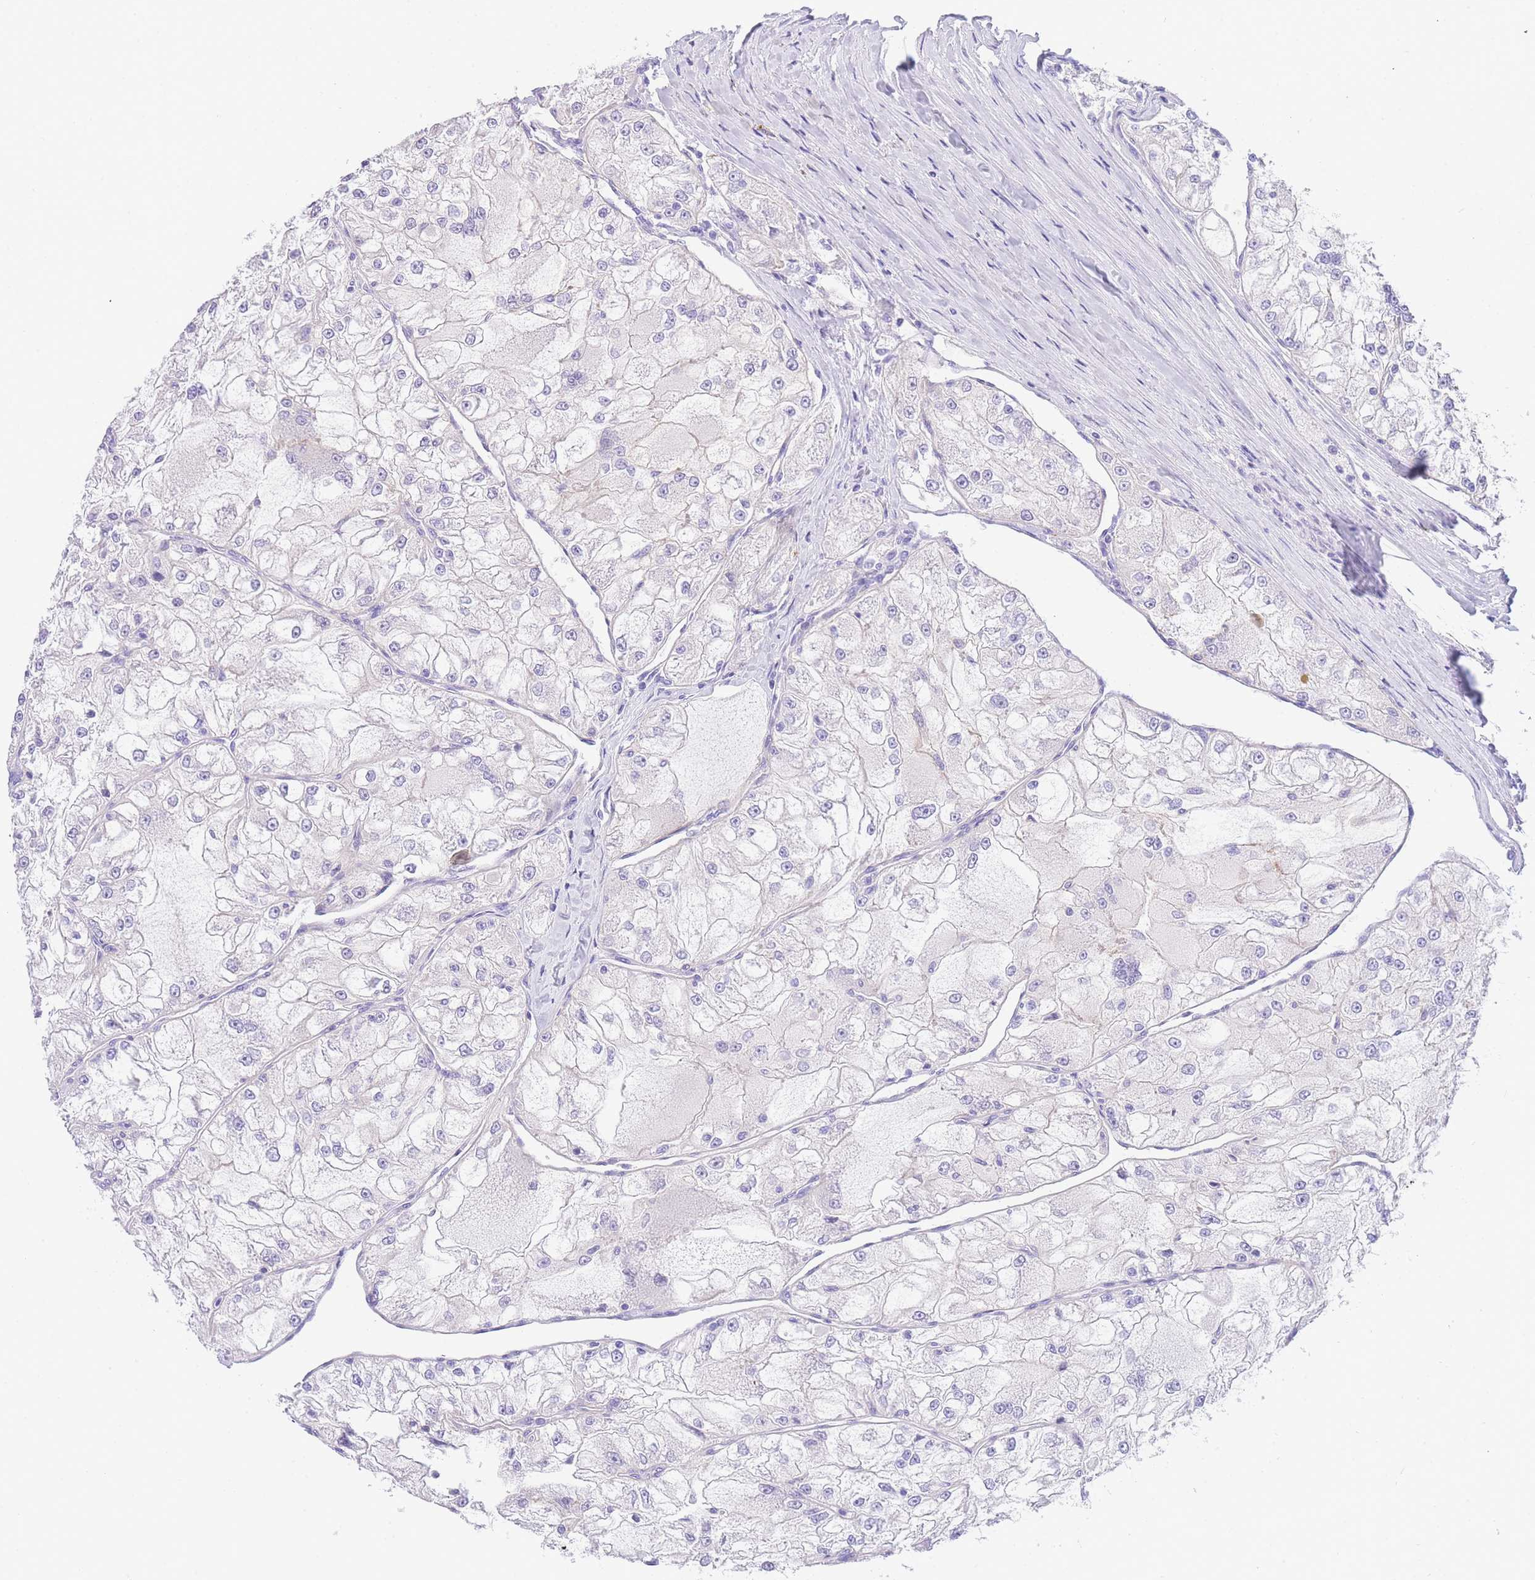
{"staining": {"intensity": "negative", "quantity": "none", "location": "none"}, "tissue": "renal cancer", "cell_type": "Tumor cells", "image_type": "cancer", "snomed": [{"axis": "morphology", "description": "Adenocarcinoma, NOS"}, {"axis": "topography", "description": "Kidney"}], "caption": "High power microscopy photomicrograph of an immunohistochemistry (IHC) histopathology image of renal adenocarcinoma, revealing no significant positivity in tumor cells. (IHC, brightfield microscopy, high magnification).", "gene": "TIFAB", "patient": {"sex": "female", "age": 72}}